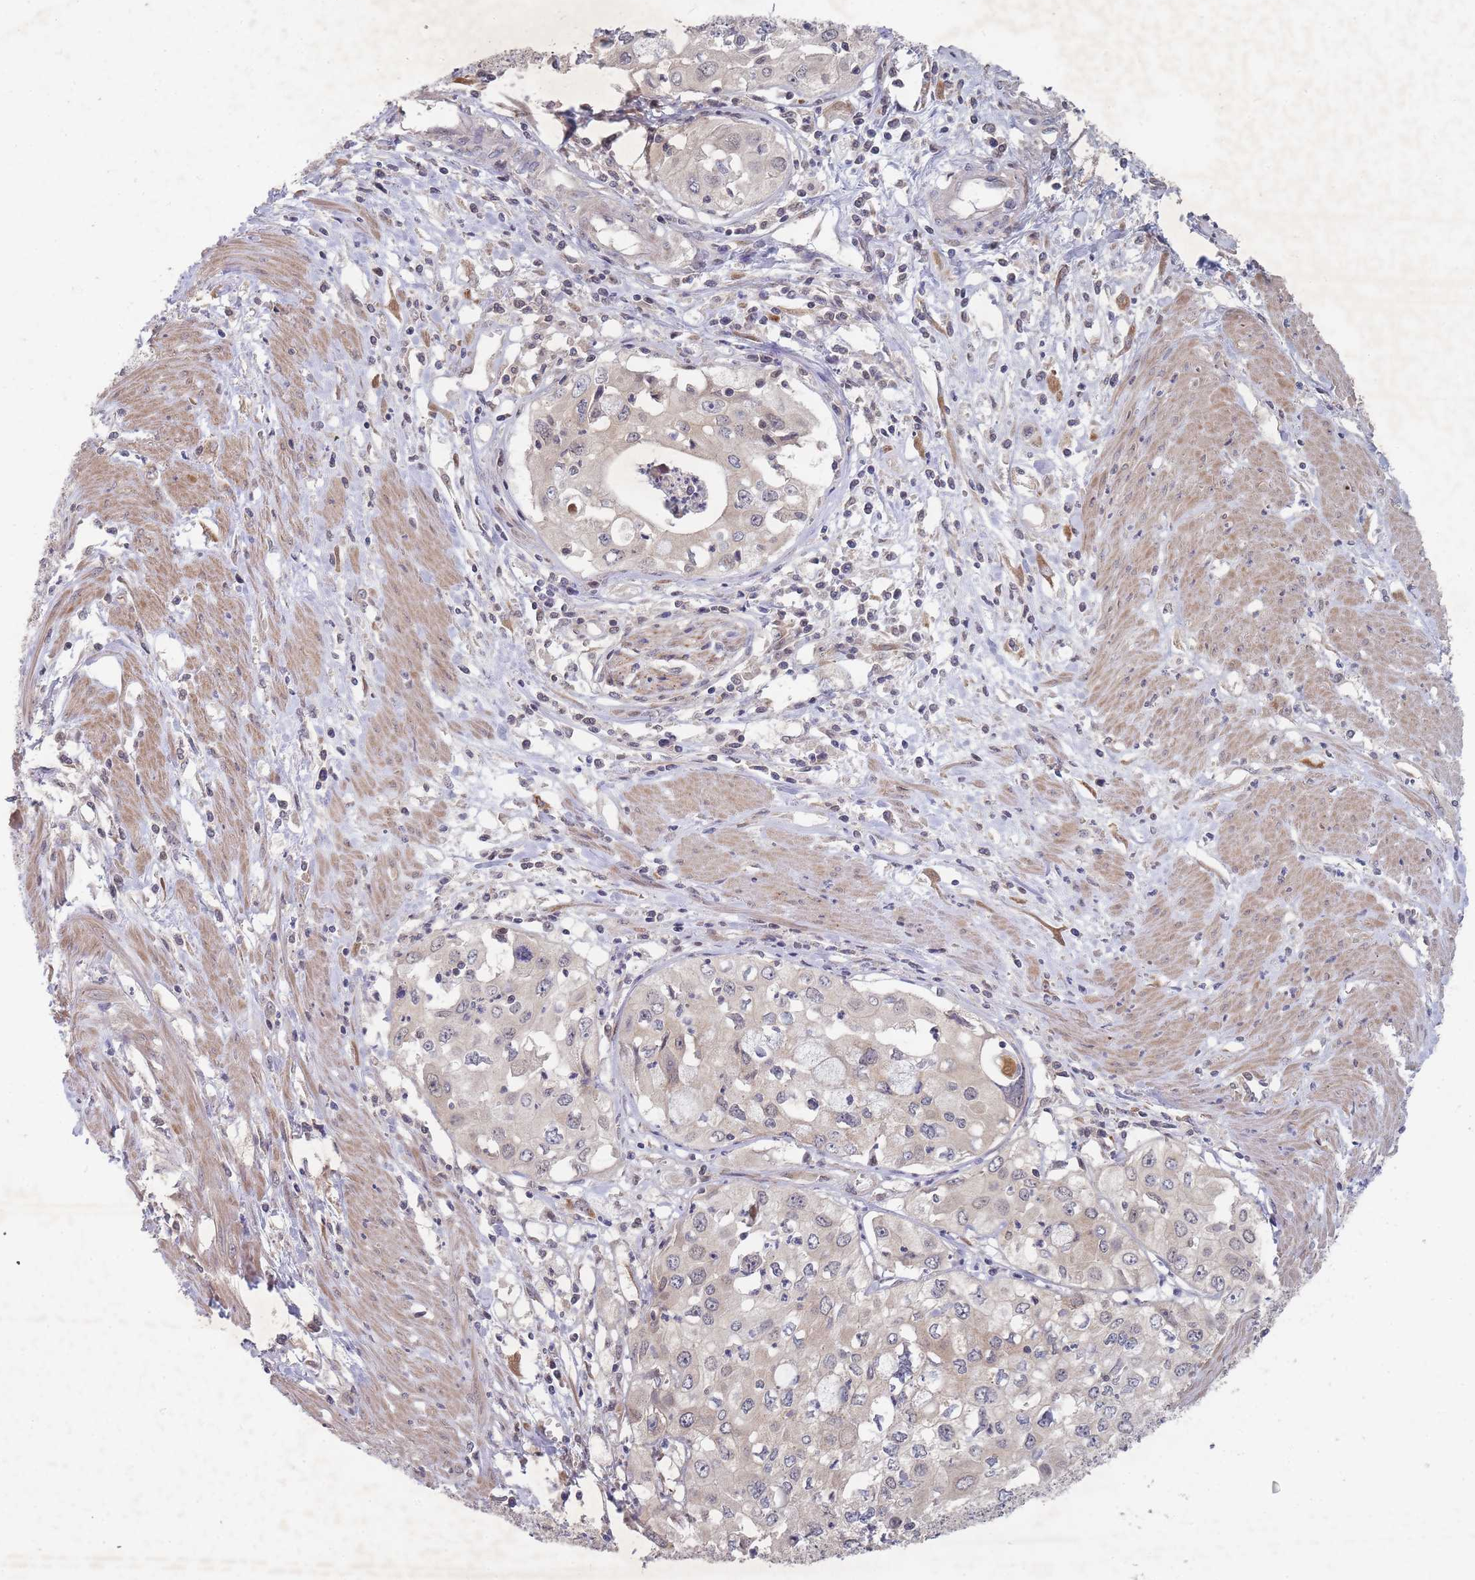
{"staining": {"intensity": "negative", "quantity": "none", "location": "none"}, "tissue": "cervical cancer", "cell_type": "Tumor cells", "image_type": "cancer", "snomed": [{"axis": "morphology", "description": "Squamous cell carcinoma, NOS"}, {"axis": "topography", "description": "Cervix"}], "caption": "A photomicrograph of squamous cell carcinoma (cervical) stained for a protein exhibits no brown staining in tumor cells. Brightfield microscopy of IHC stained with DAB (brown) and hematoxylin (blue), captured at high magnification.", "gene": "SLC35F5", "patient": {"sex": "female", "age": 31}}